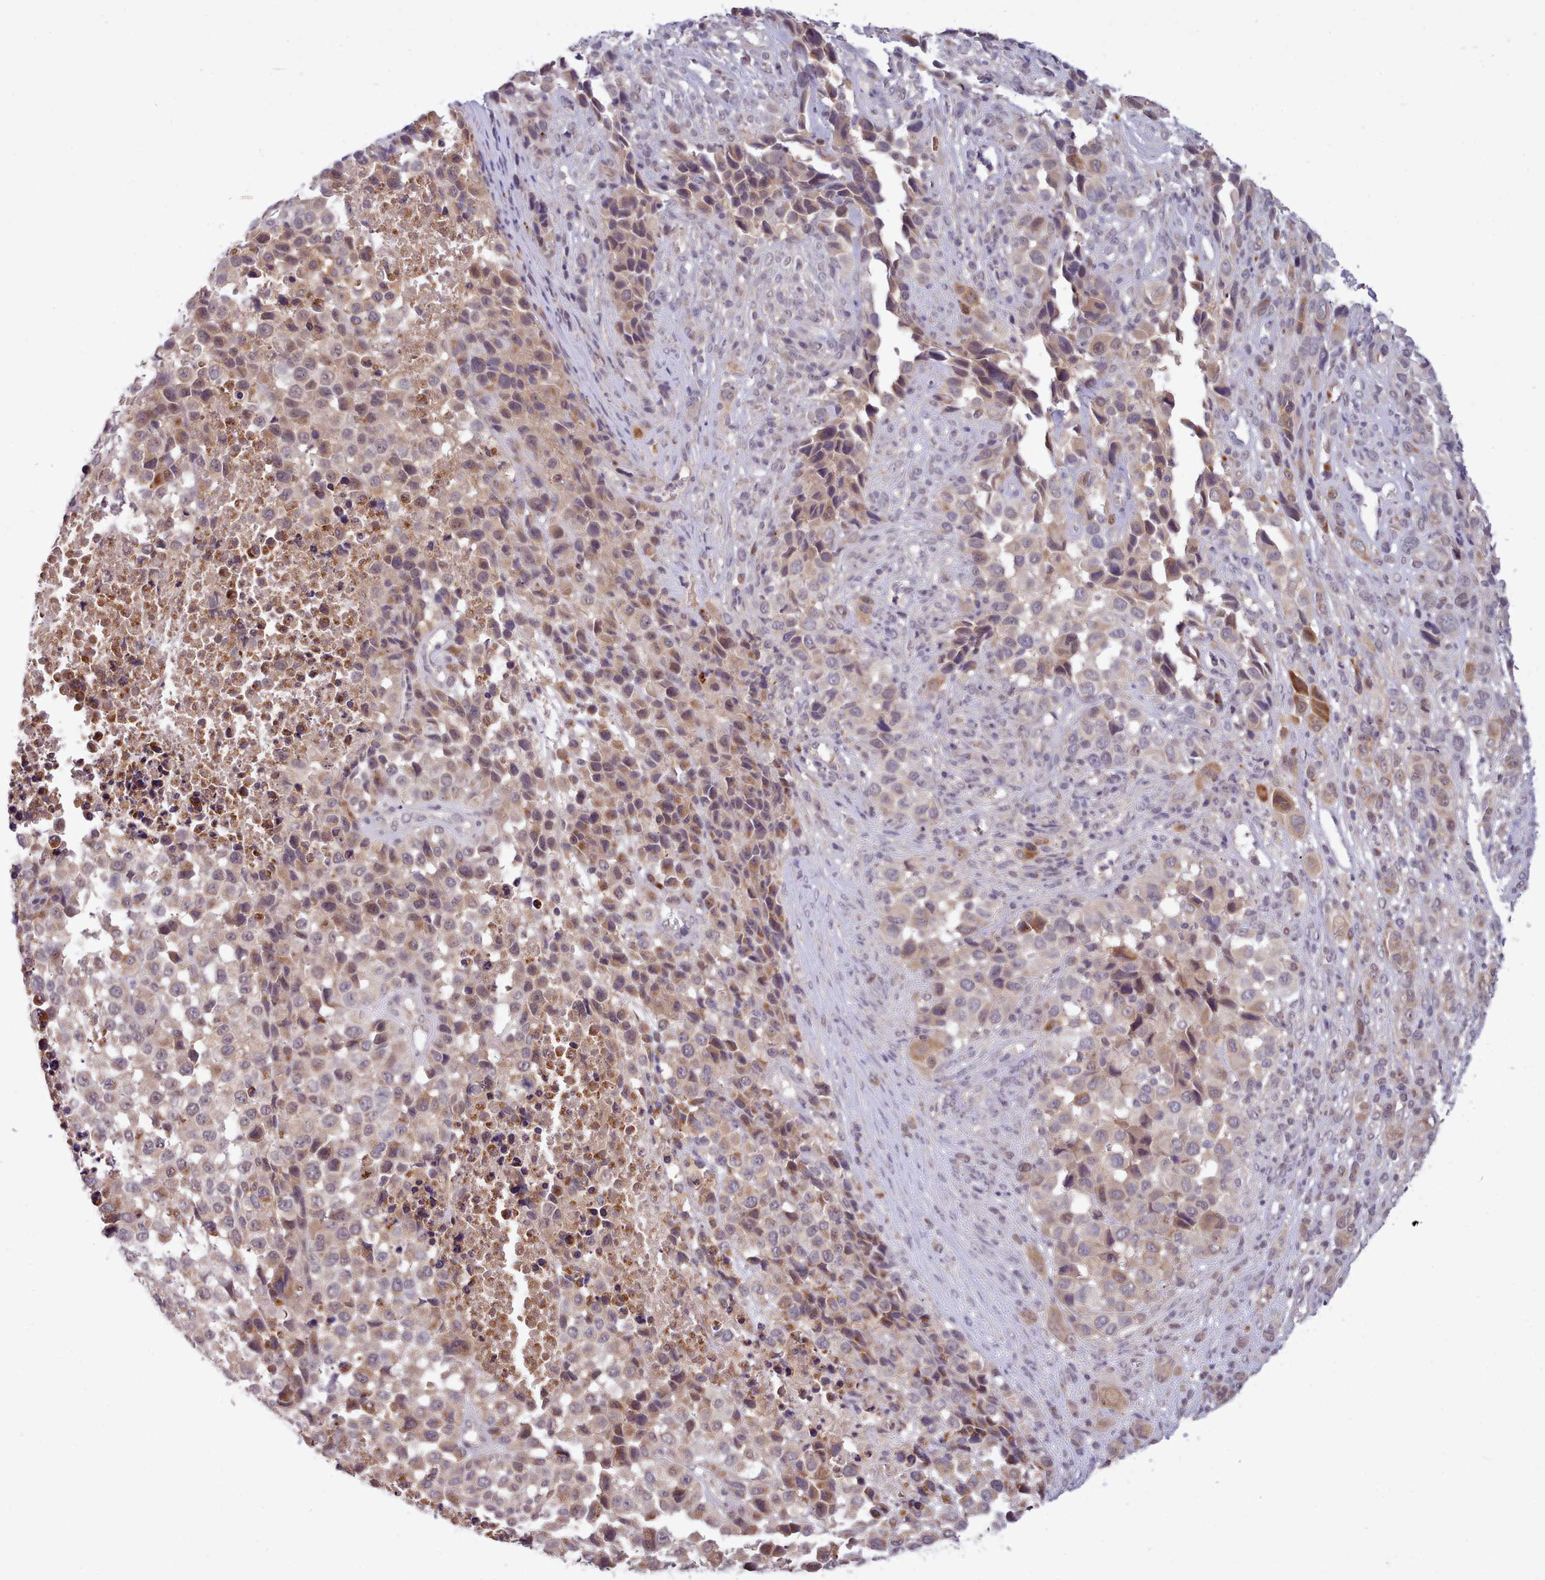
{"staining": {"intensity": "moderate", "quantity": "25%-75%", "location": "cytoplasmic/membranous,nuclear"}, "tissue": "melanoma", "cell_type": "Tumor cells", "image_type": "cancer", "snomed": [{"axis": "morphology", "description": "Malignant melanoma, NOS"}, {"axis": "topography", "description": "Skin of trunk"}], "caption": "Tumor cells display medium levels of moderate cytoplasmic/membranous and nuclear staining in approximately 25%-75% of cells in melanoma.", "gene": "ARL17A", "patient": {"sex": "male", "age": 71}}